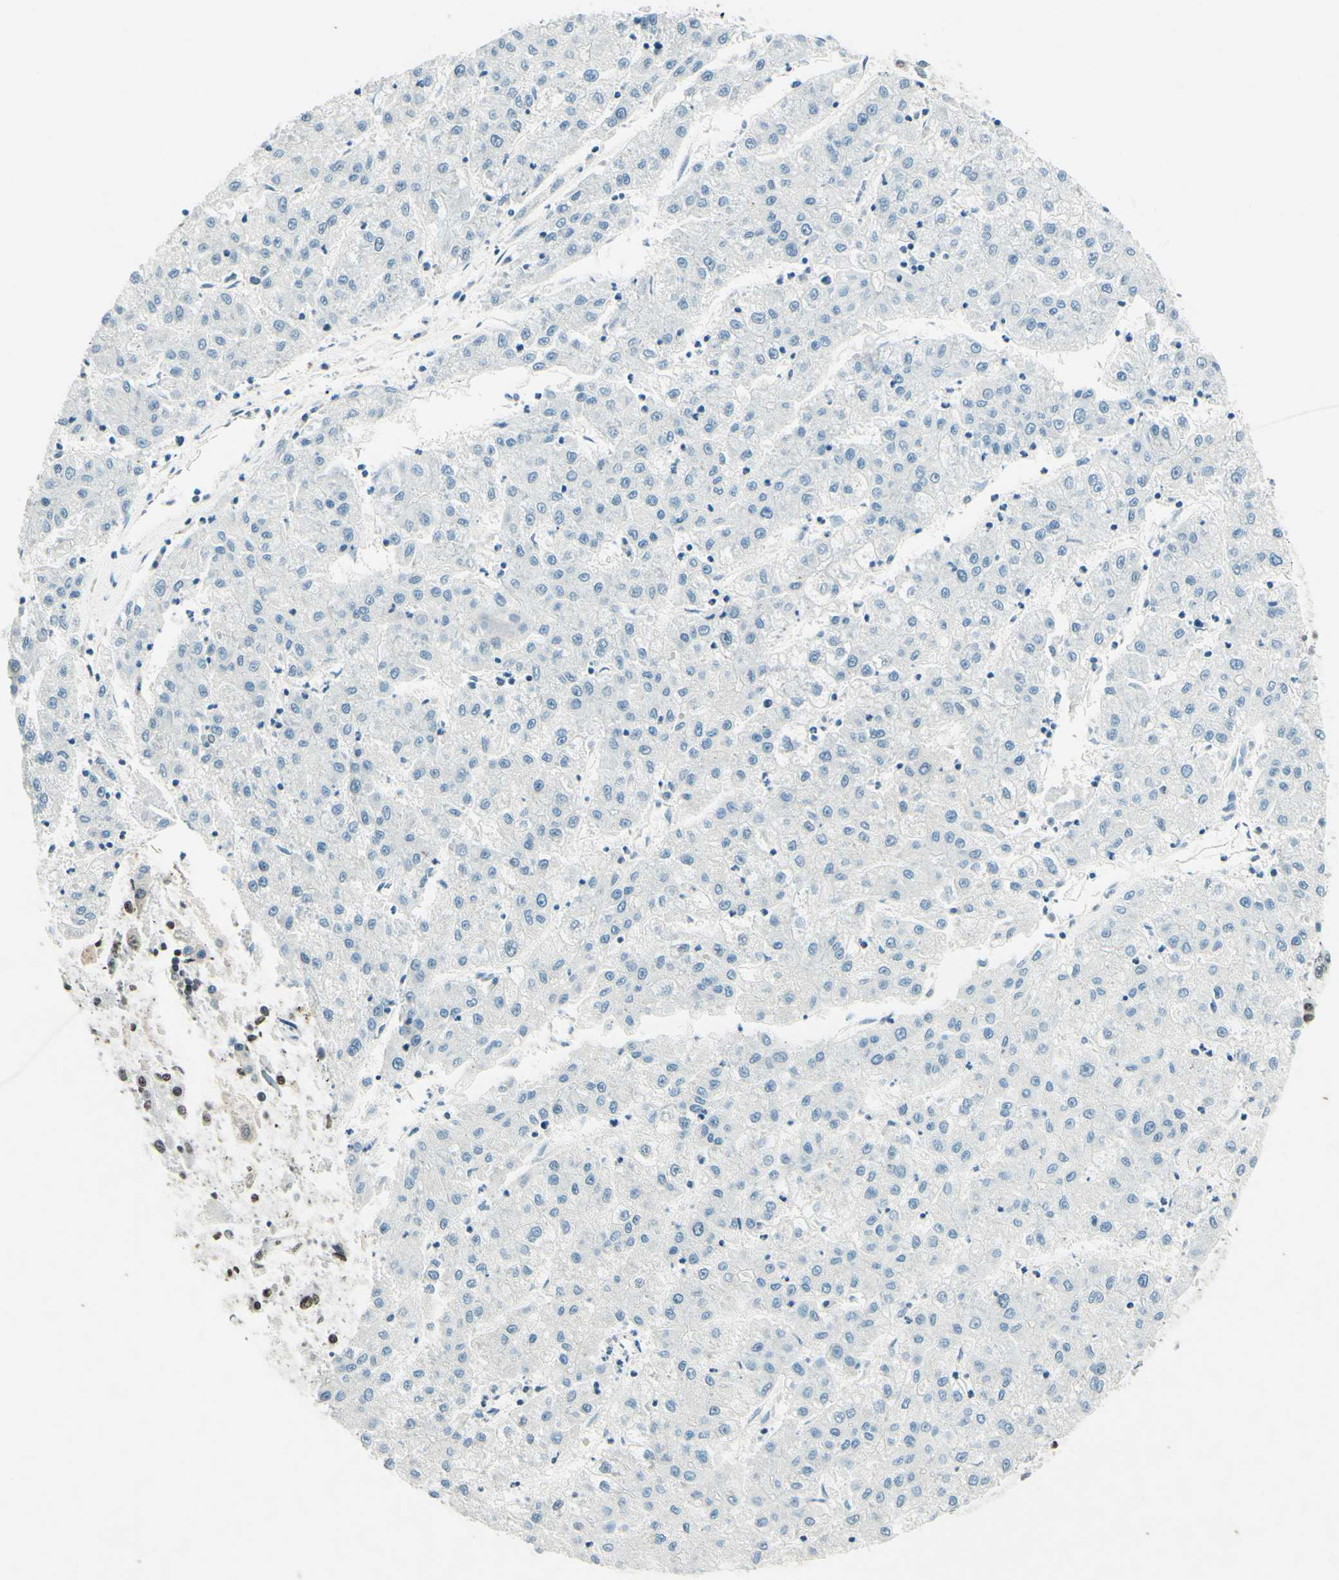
{"staining": {"intensity": "negative", "quantity": "none", "location": "none"}, "tissue": "liver cancer", "cell_type": "Tumor cells", "image_type": "cancer", "snomed": [{"axis": "morphology", "description": "Carcinoma, Hepatocellular, NOS"}, {"axis": "topography", "description": "Liver"}], "caption": "IHC histopathology image of liver hepatocellular carcinoma stained for a protein (brown), which reveals no staining in tumor cells. Nuclei are stained in blue.", "gene": "MSH2", "patient": {"sex": "male", "age": 72}}